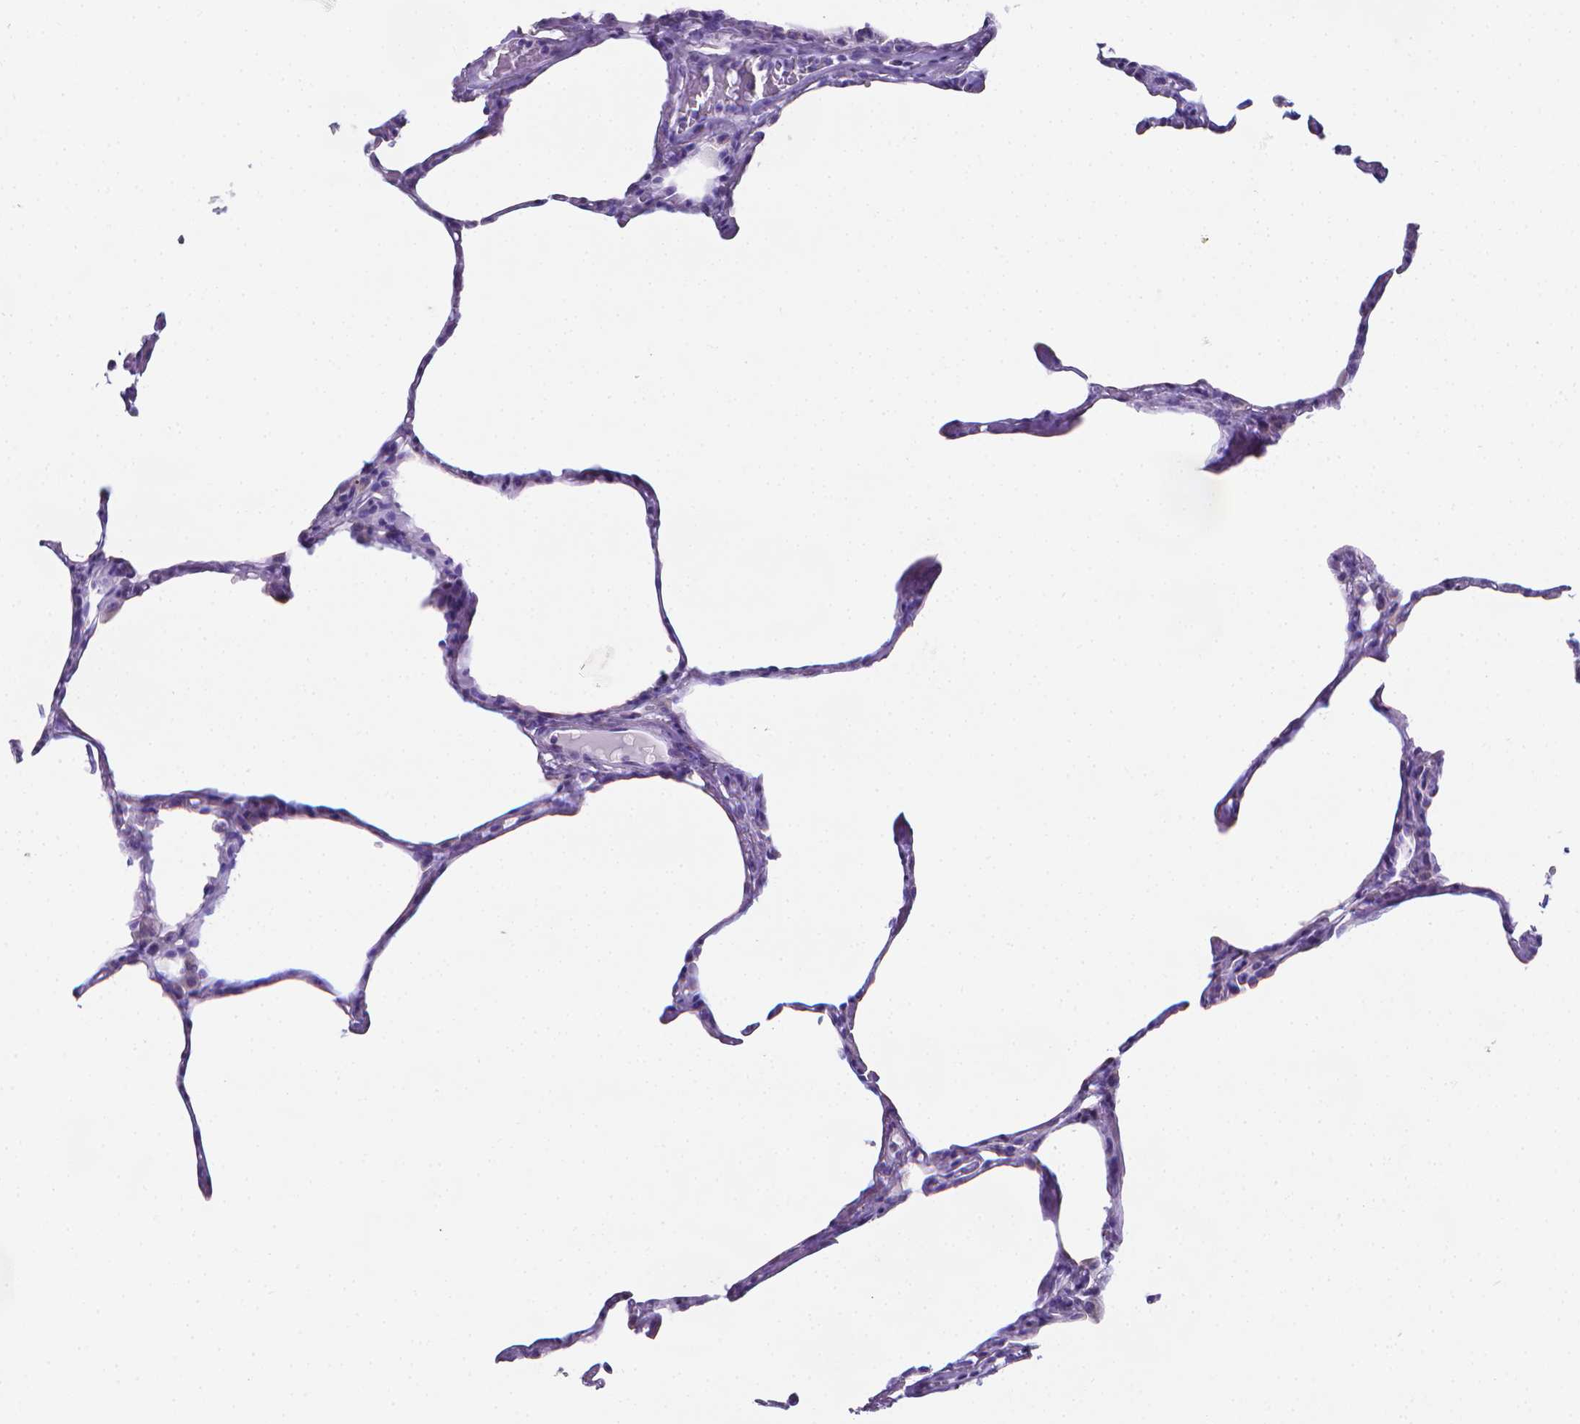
{"staining": {"intensity": "negative", "quantity": "none", "location": "none"}, "tissue": "lung", "cell_type": "Alveolar cells", "image_type": "normal", "snomed": [{"axis": "morphology", "description": "Normal tissue, NOS"}, {"axis": "topography", "description": "Lung"}], "caption": "Immunohistochemical staining of normal human lung demonstrates no significant positivity in alveolar cells.", "gene": "LRRC73", "patient": {"sex": "male", "age": 65}}